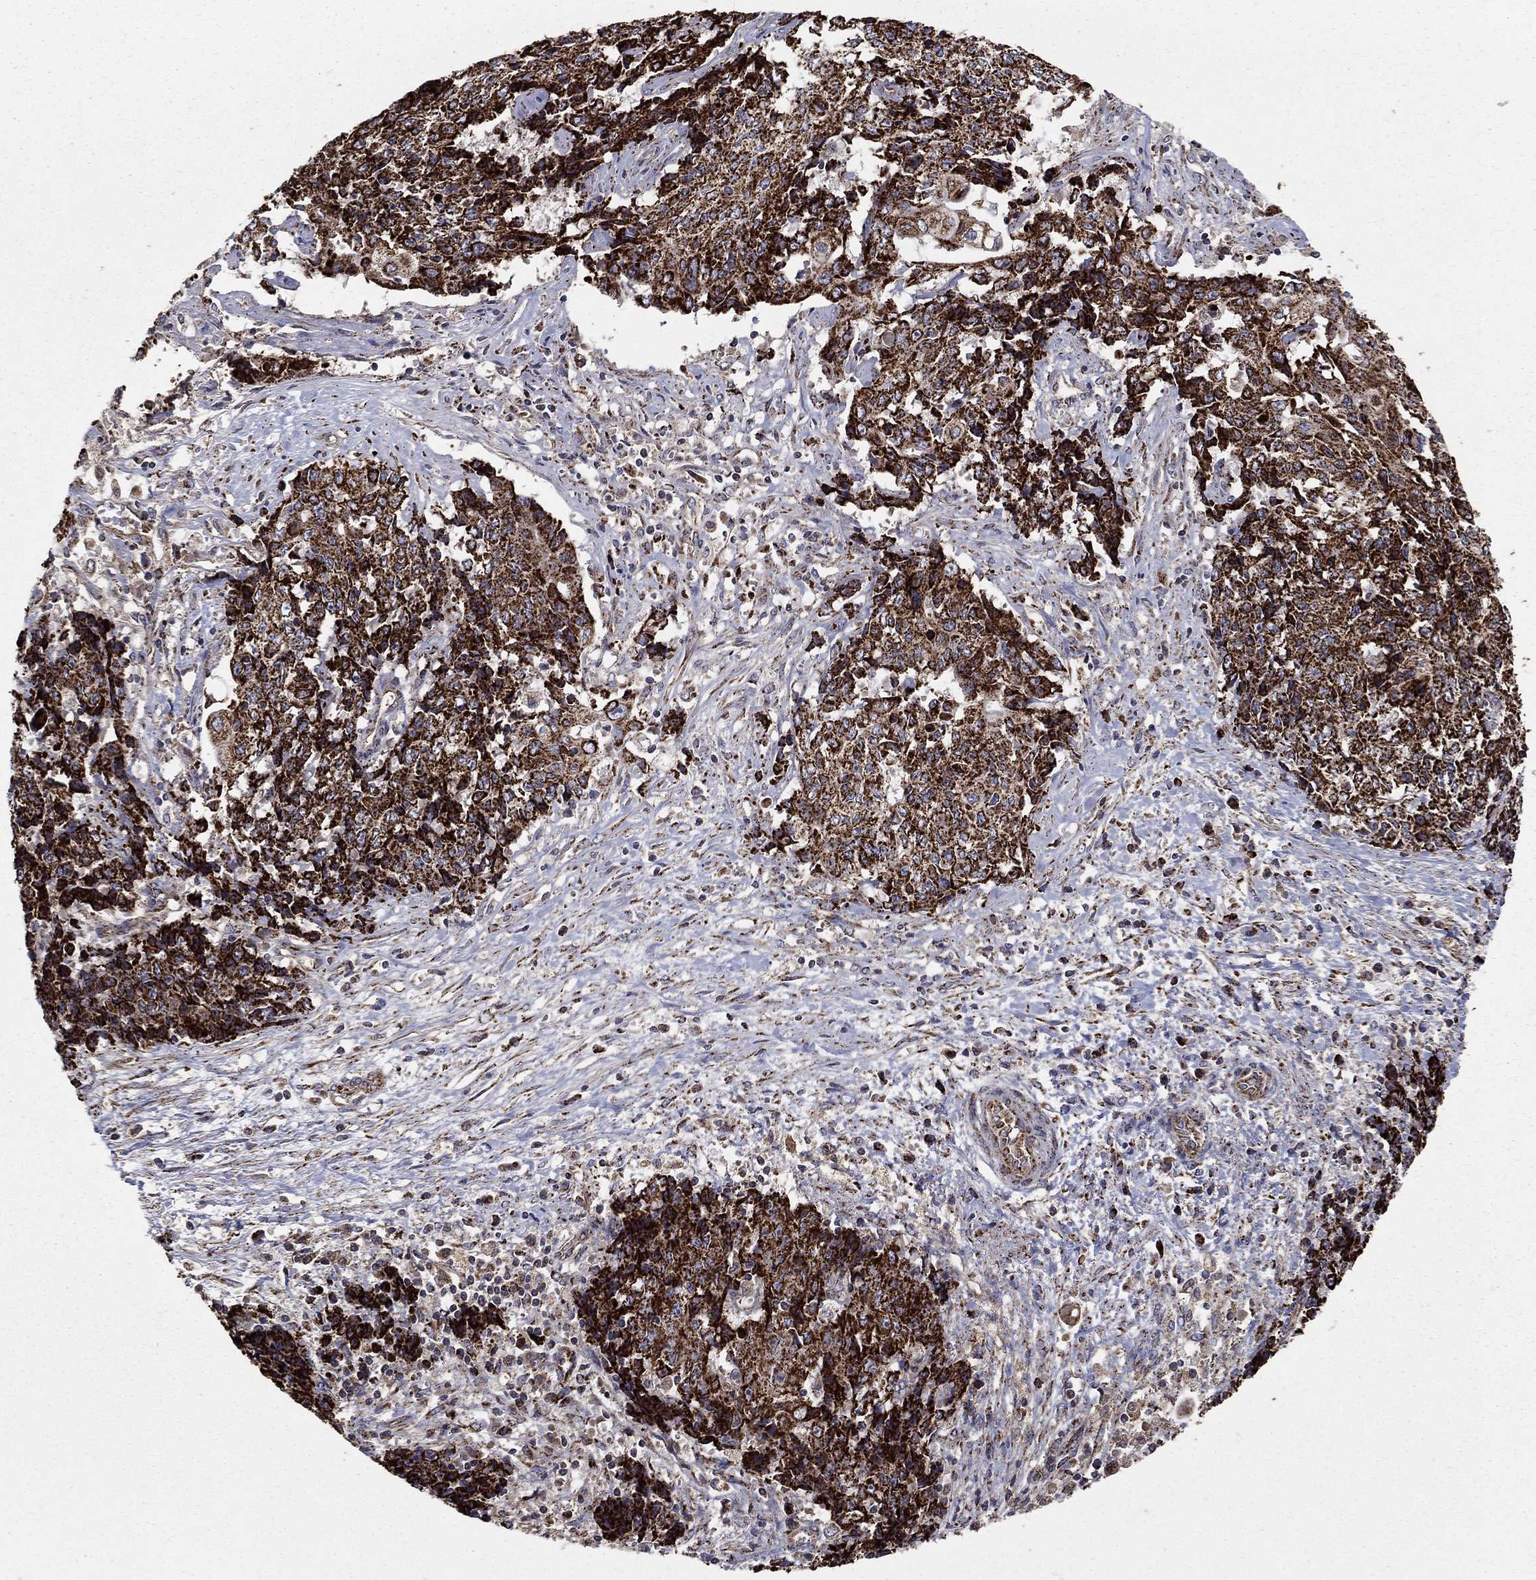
{"staining": {"intensity": "strong", "quantity": ">75%", "location": "cytoplasmic/membranous"}, "tissue": "ovarian cancer", "cell_type": "Tumor cells", "image_type": "cancer", "snomed": [{"axis": "morphology", "description": "Carcinoma, endometroid"}, {"axis": "topography", "description": "Ovary"}], "caption": "Protein staining of ovarian cancer (endometroid carcinoma) tissue shows strong cytoplasmic/membranous expression in about >75% of tumor cells.", "gene": "GCSH", "patient": {"sex": "female", "age": 42}}